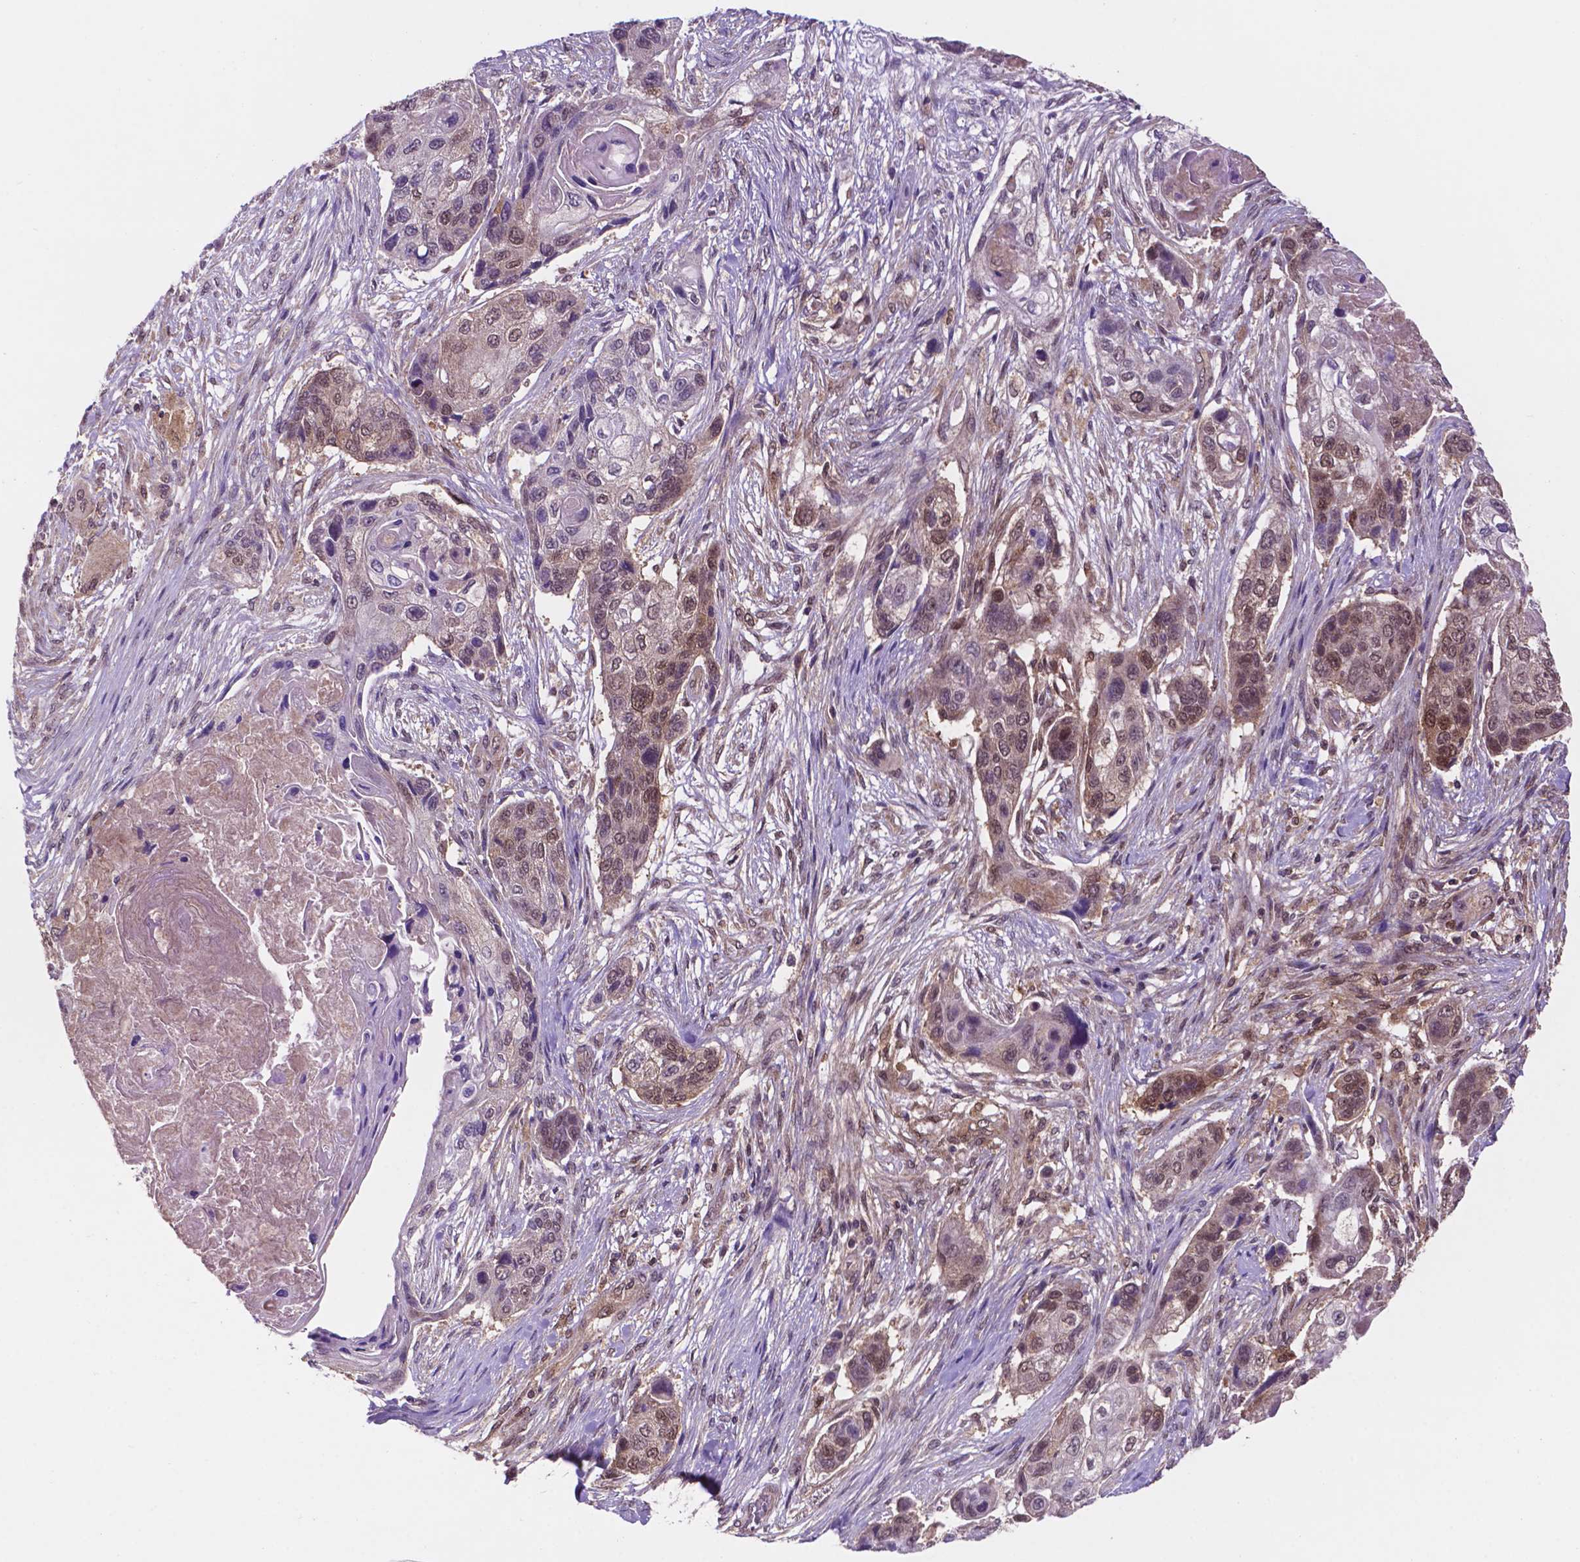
{"staining": {"intensity": "weak", "quantity": "25%-75%", "location": "nuclear"}, "tissue": "lung cancer", "cell_type": "Tumor cells", "image_type": "cancer", "snomed": [{"axis": "morphology", "description": "Squamous cell carcinoma, NOS"}, {"axis": "topography", "description": "Lung"}], "caption": "Immunohistochemistry (DAB (3,3'-diaminobenzidine)) staining of human squamous cell carcinoma (lung) reveals weak nuclear protein staining in about 25%-75% of tumor cells. Ihc stains the protein of interest in brown and the nuclei are stained blue.", "gene": "UBE2L6", "patient": {"sex": "male", "age": 69}}